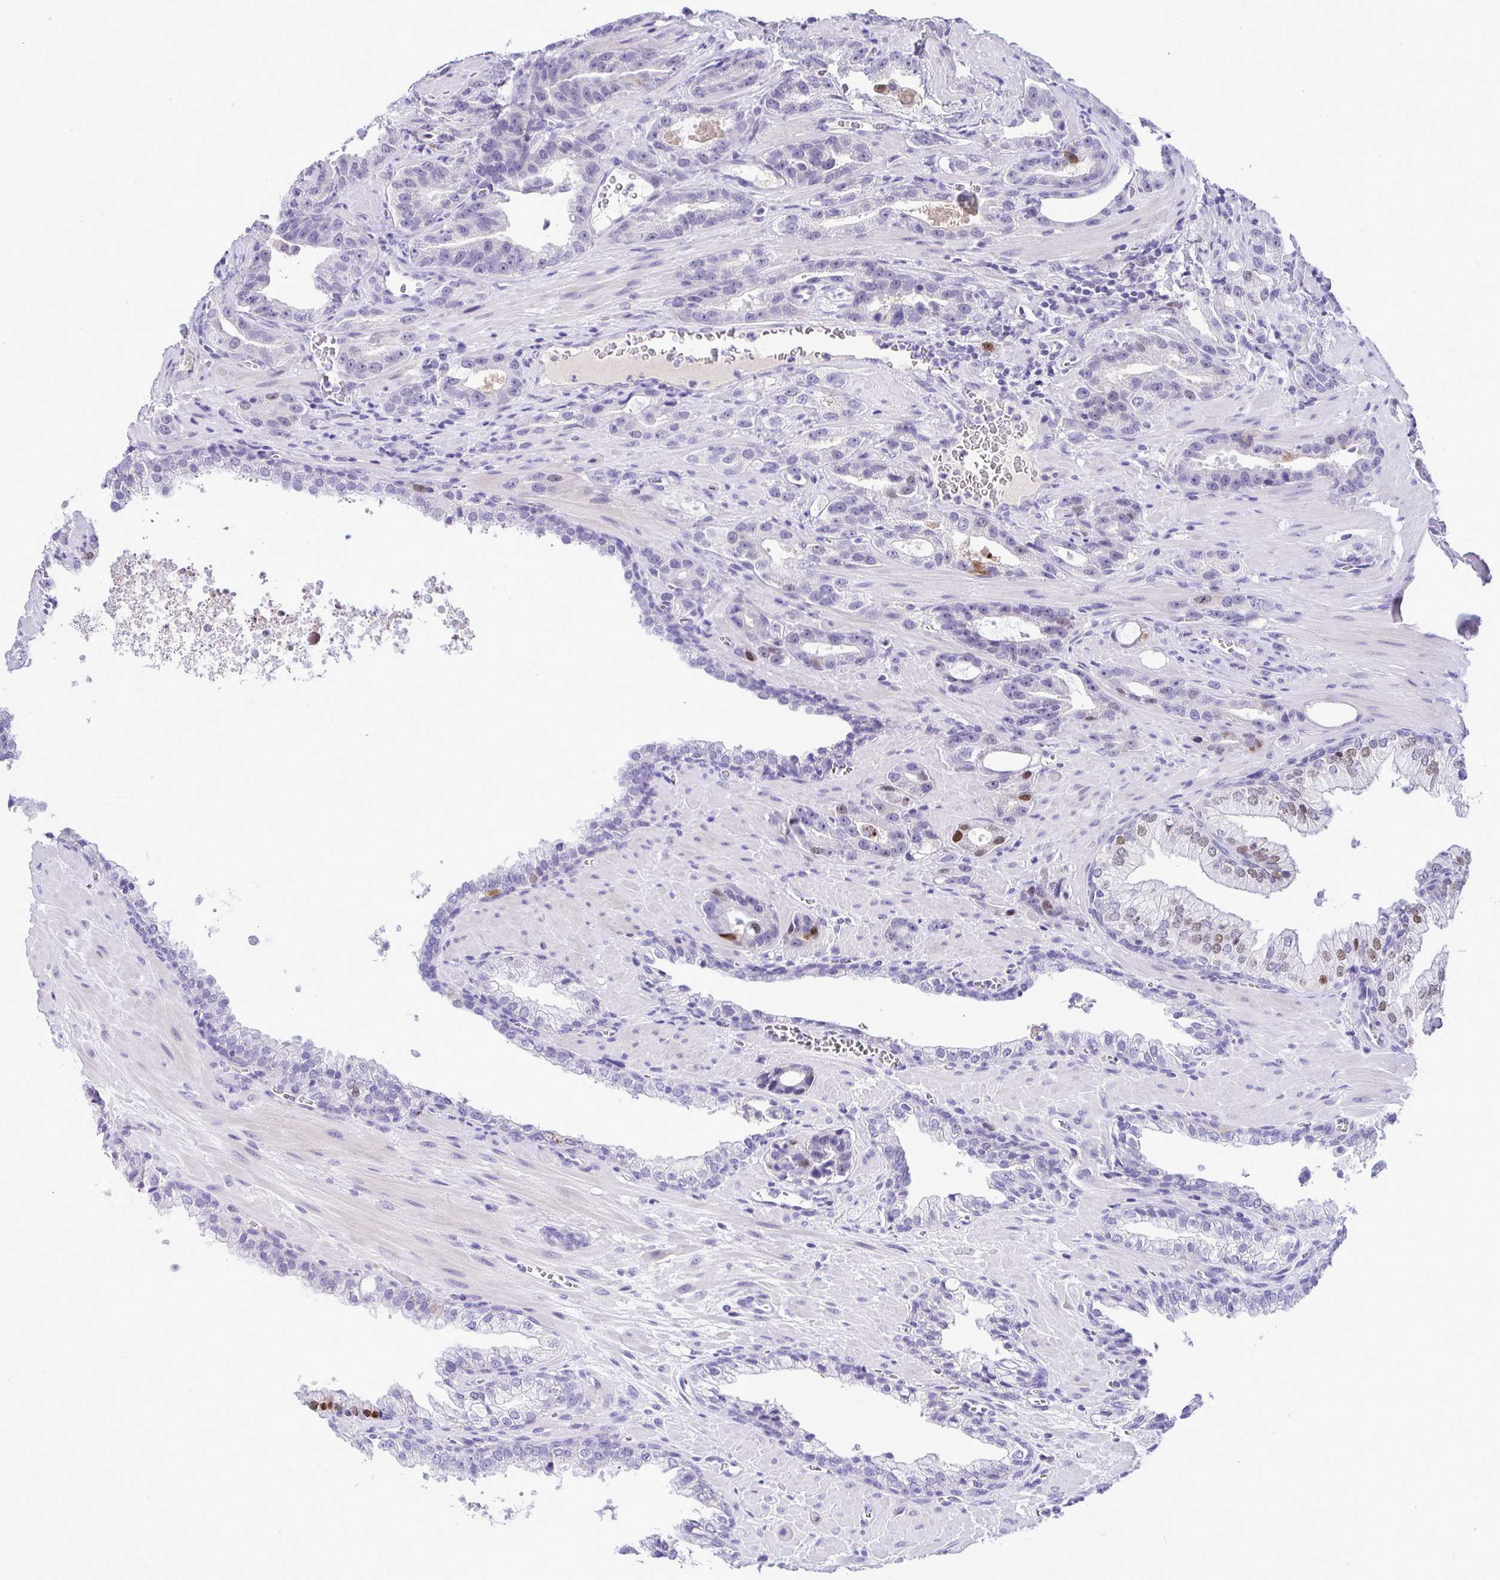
{"staining": {"intensity": "moderate", "quantity": "<25%", "location": "nuclear"}, "tissue": "prostate cancer", "cell_type": "Tumor cells", "image_type": "cancer", "snomed": [{"axis": "morphology", "description": "Adenocarcinoma, High grade"}, {"axis": "topography", "description": "Prostate"}], "caption": "High-power microscopy captured an immunohistochemistry micrograph of high-grade adenocarcinoma (prostate), revealing moderate nuclear staining in approximately <25% of tumor cells.", "gene": "CDC20", "patient": {"sex": "male", "age": 65}}